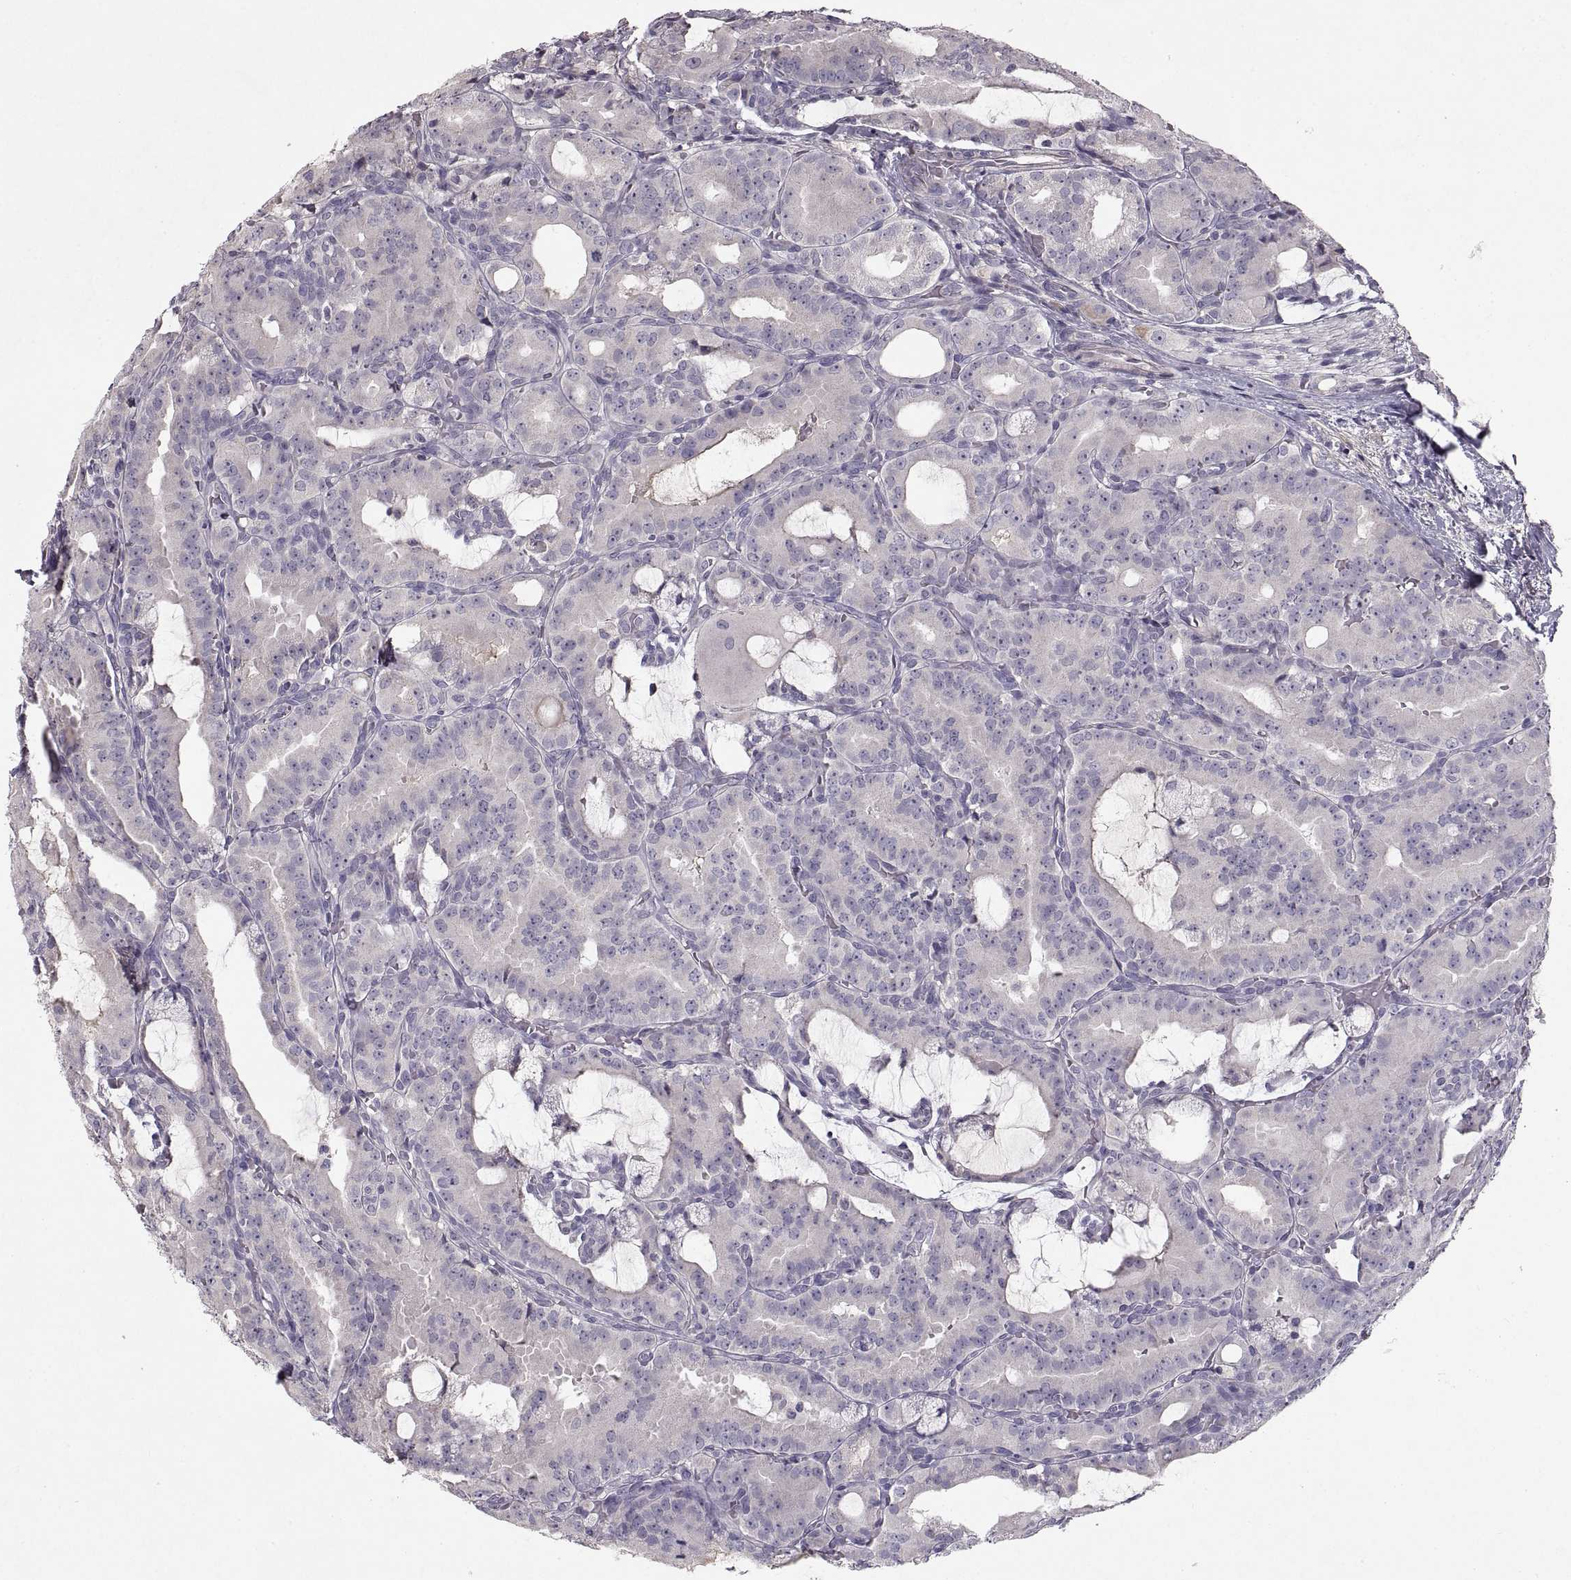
{"staining": {"intensity": "negative", "quantity": "none", "location": "none"}, "tissue": "prostate cancer", "cell_type": "Tumor cells", "image_type": "cancer", "snomed": [{"axis": "morphology", "description": "Adenocarcinoma, NOS"}, {"axis": "morphology", "description": "Adenocarcinoma, High grade"}, {"axis": "topography", "description": "Prostate"}], "caption": "Tumor cells are negative for brown protein staining in prostate cancer.", "gene": "ADAM11", "patient": {"sex": "male", "age": 64}}